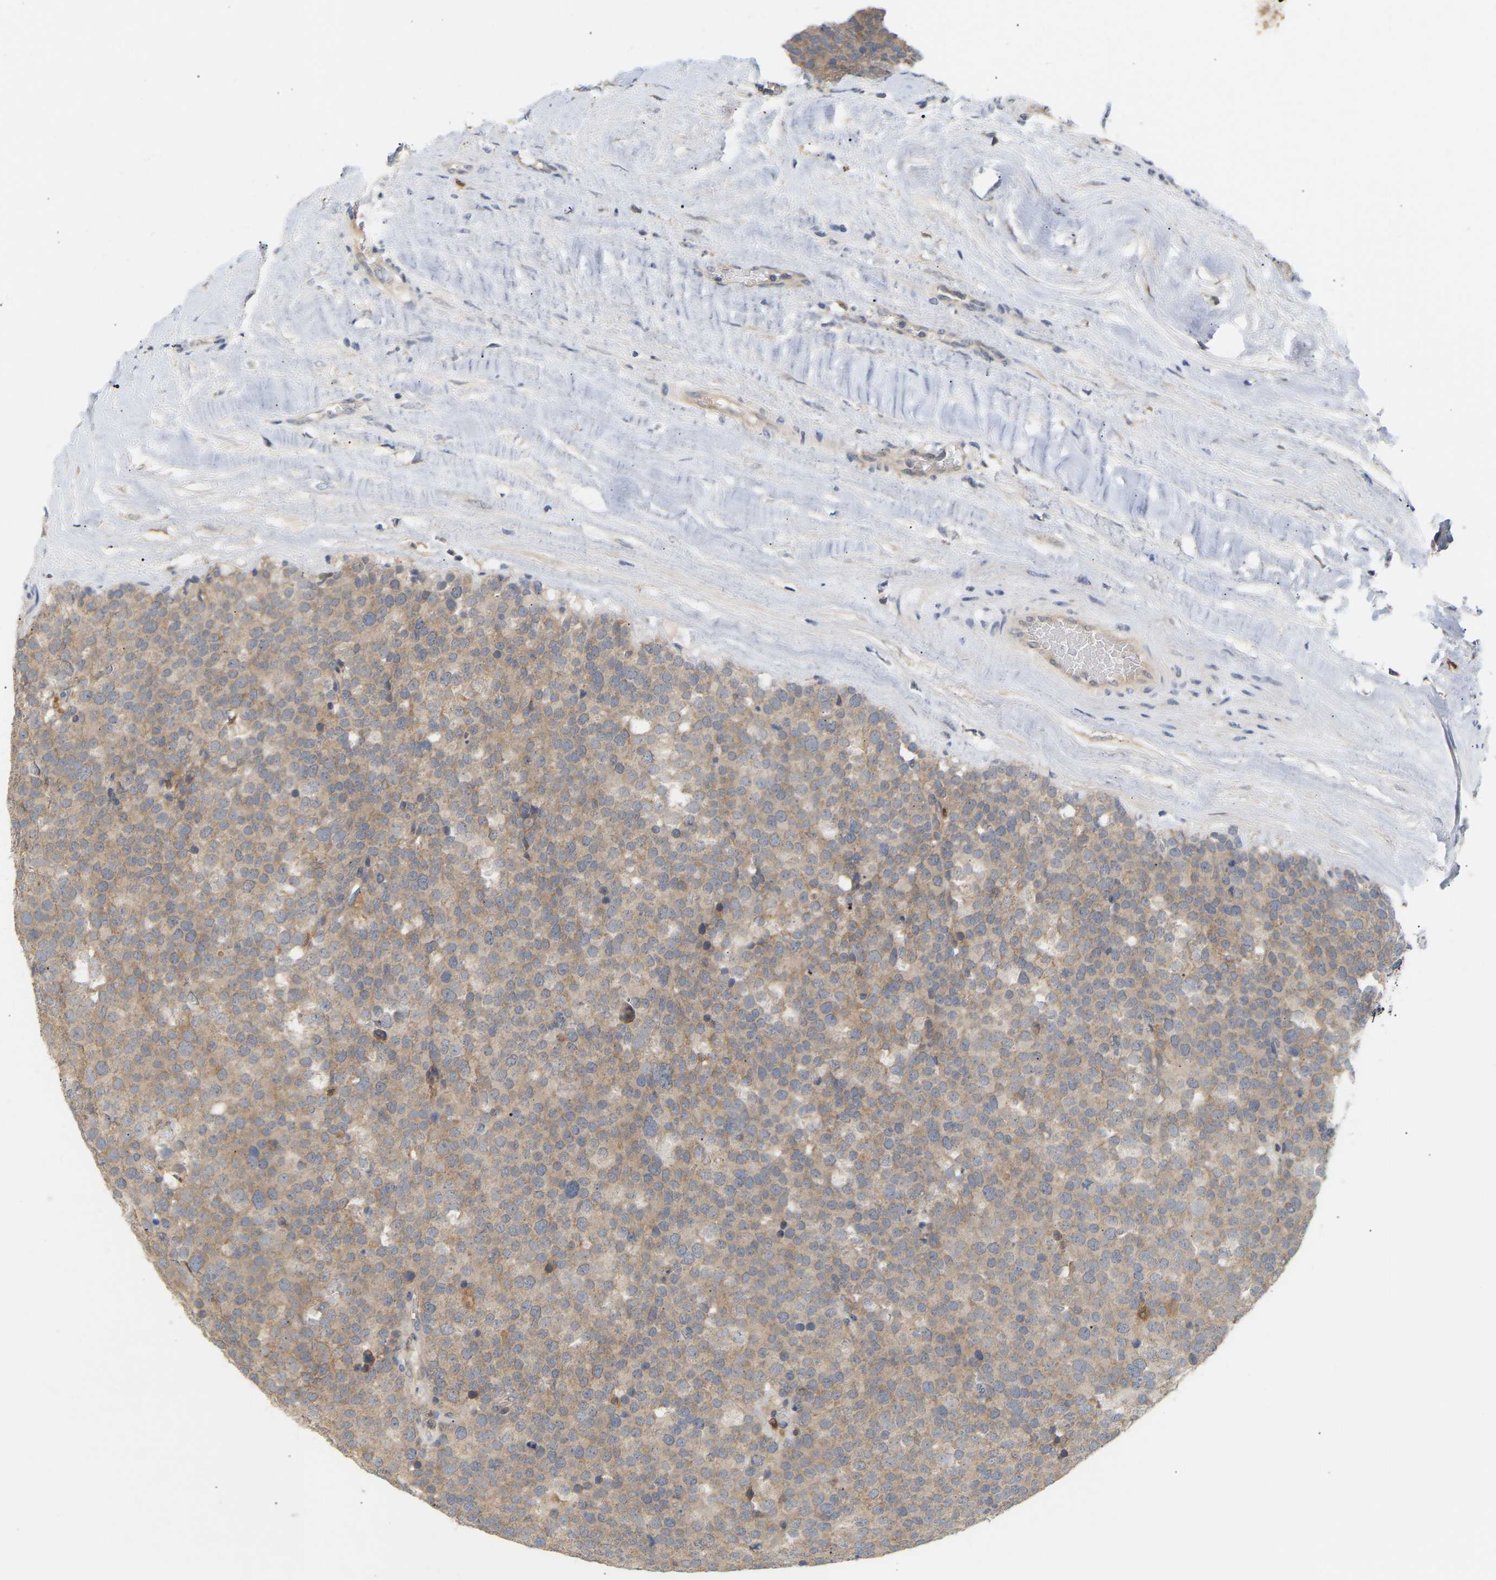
{"staining": {"intensity": "weak", "quantity": ">75%", "location": "cytoplasmic/membranous"}, "tissue": "testis cancer", "cell_type": "Tumor cells", "image_type": "cancer", "snomed": [{"axis": "morphology", "description": "Normal tissue, NOS"}, {"axis": "morphology", "description": "Seminoma, NOS"}, {"axis": "topography", "description": "Testis"}], "caption": "There is low levels of weak cytoplasmic/membranous positivity in tumor cells of seminoma (testis), as demonstrated by immunohistochemical staining (brown color).", "gene": "TPMT", "patient": {"sex": "male", "age": 71}}